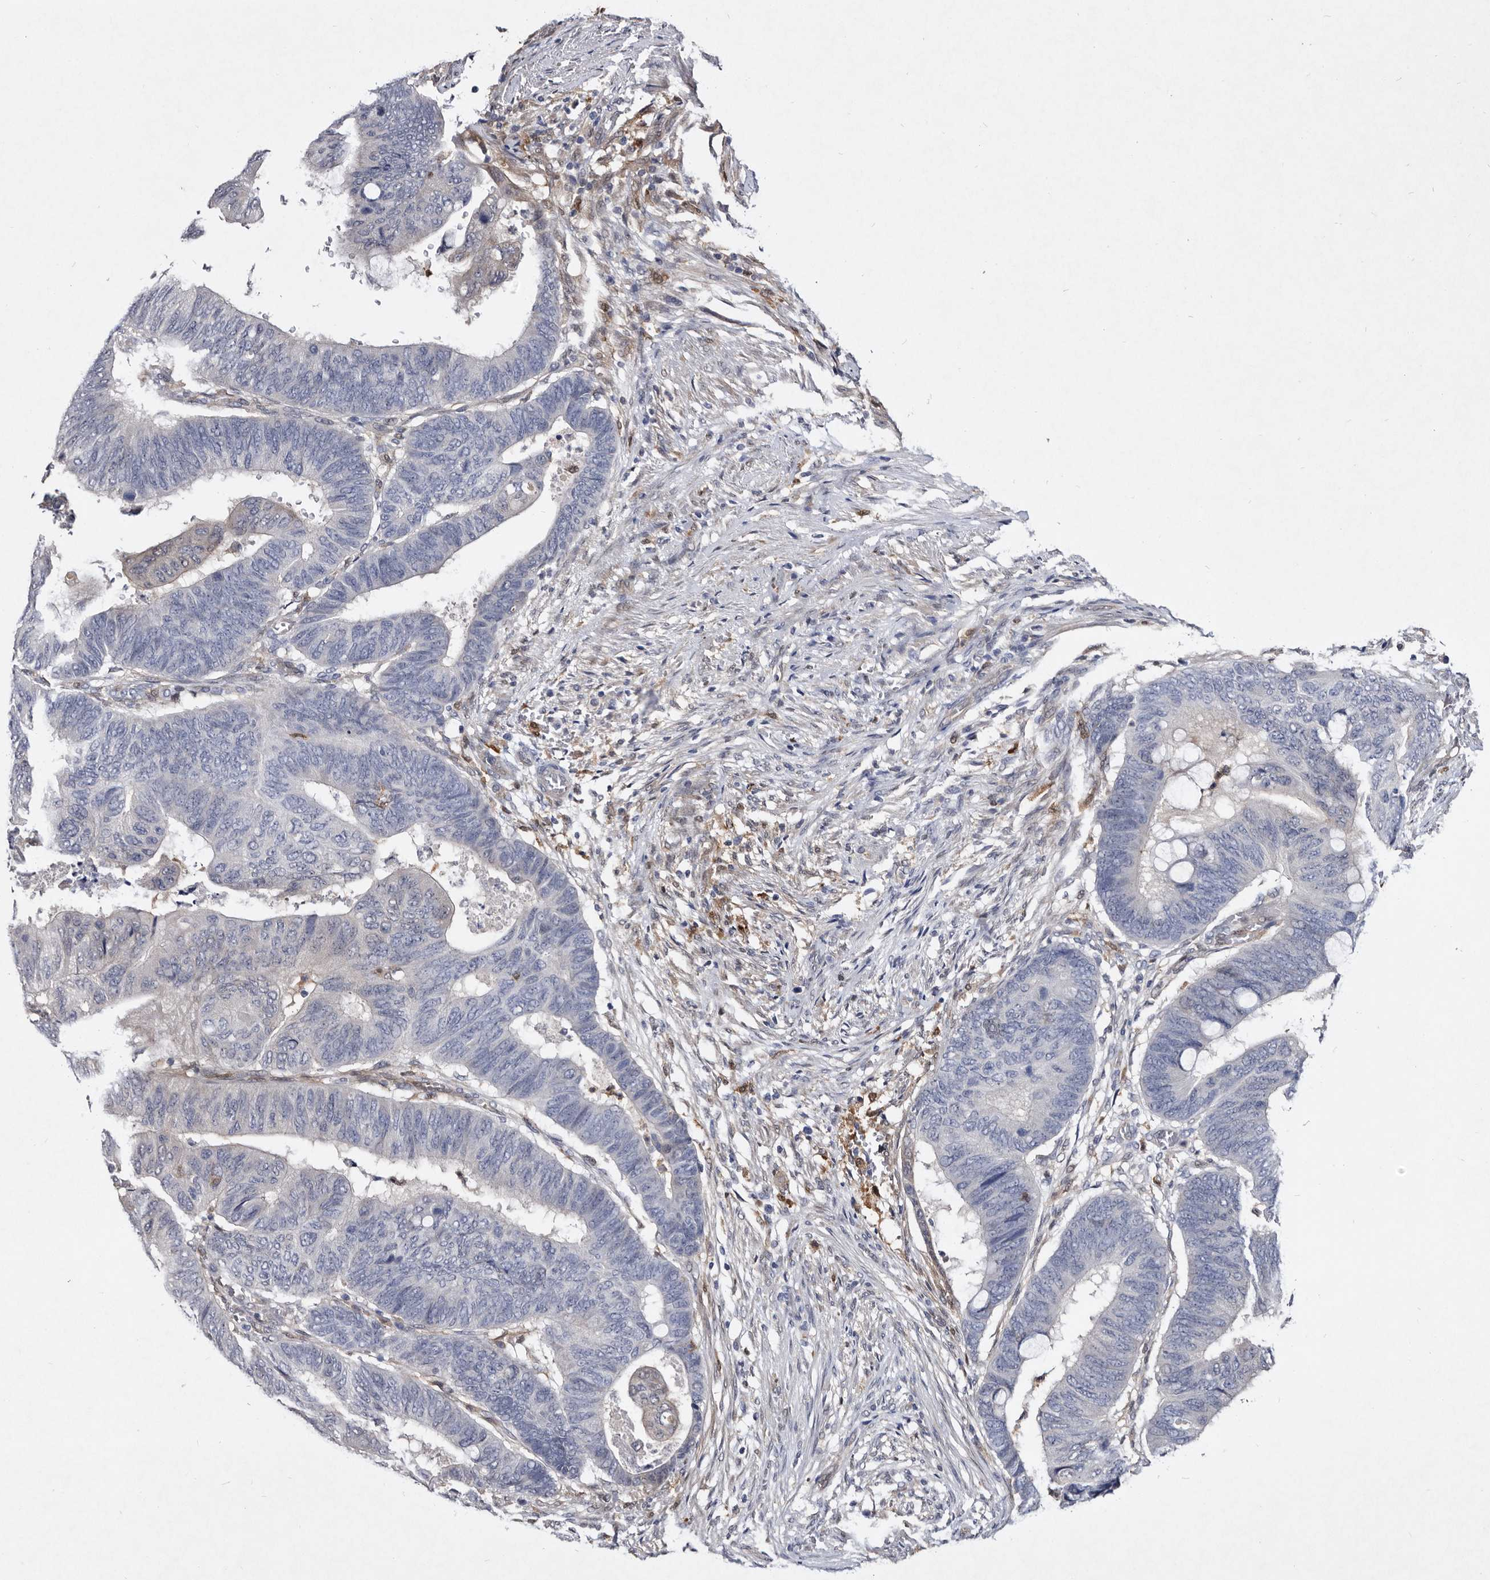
{"staining": {"intensity": "negative", "quantity": "none", "location": "none"}, "tissue": "colorectal cancer", "cell_type": "Tumor cells", "image_type": "cancer", "snomed": [{"axis": "morphology", "description": "Normal tissue, NOS"}, {"axis": "morphology", "description": "Adenocarcinoma, NOS"}, {"axis": "topography", "description": "Rectum"}, {"axis": "topography", "description": "Peripheral nerve tissue"}], "caption": "Immunohistochemistry of human colorectal cancer (adenocarcinoma) demonstrates no positivity in tumor cells.", "gene": "SERPINB8", "patient": {"sex": "male", "age": 92}}